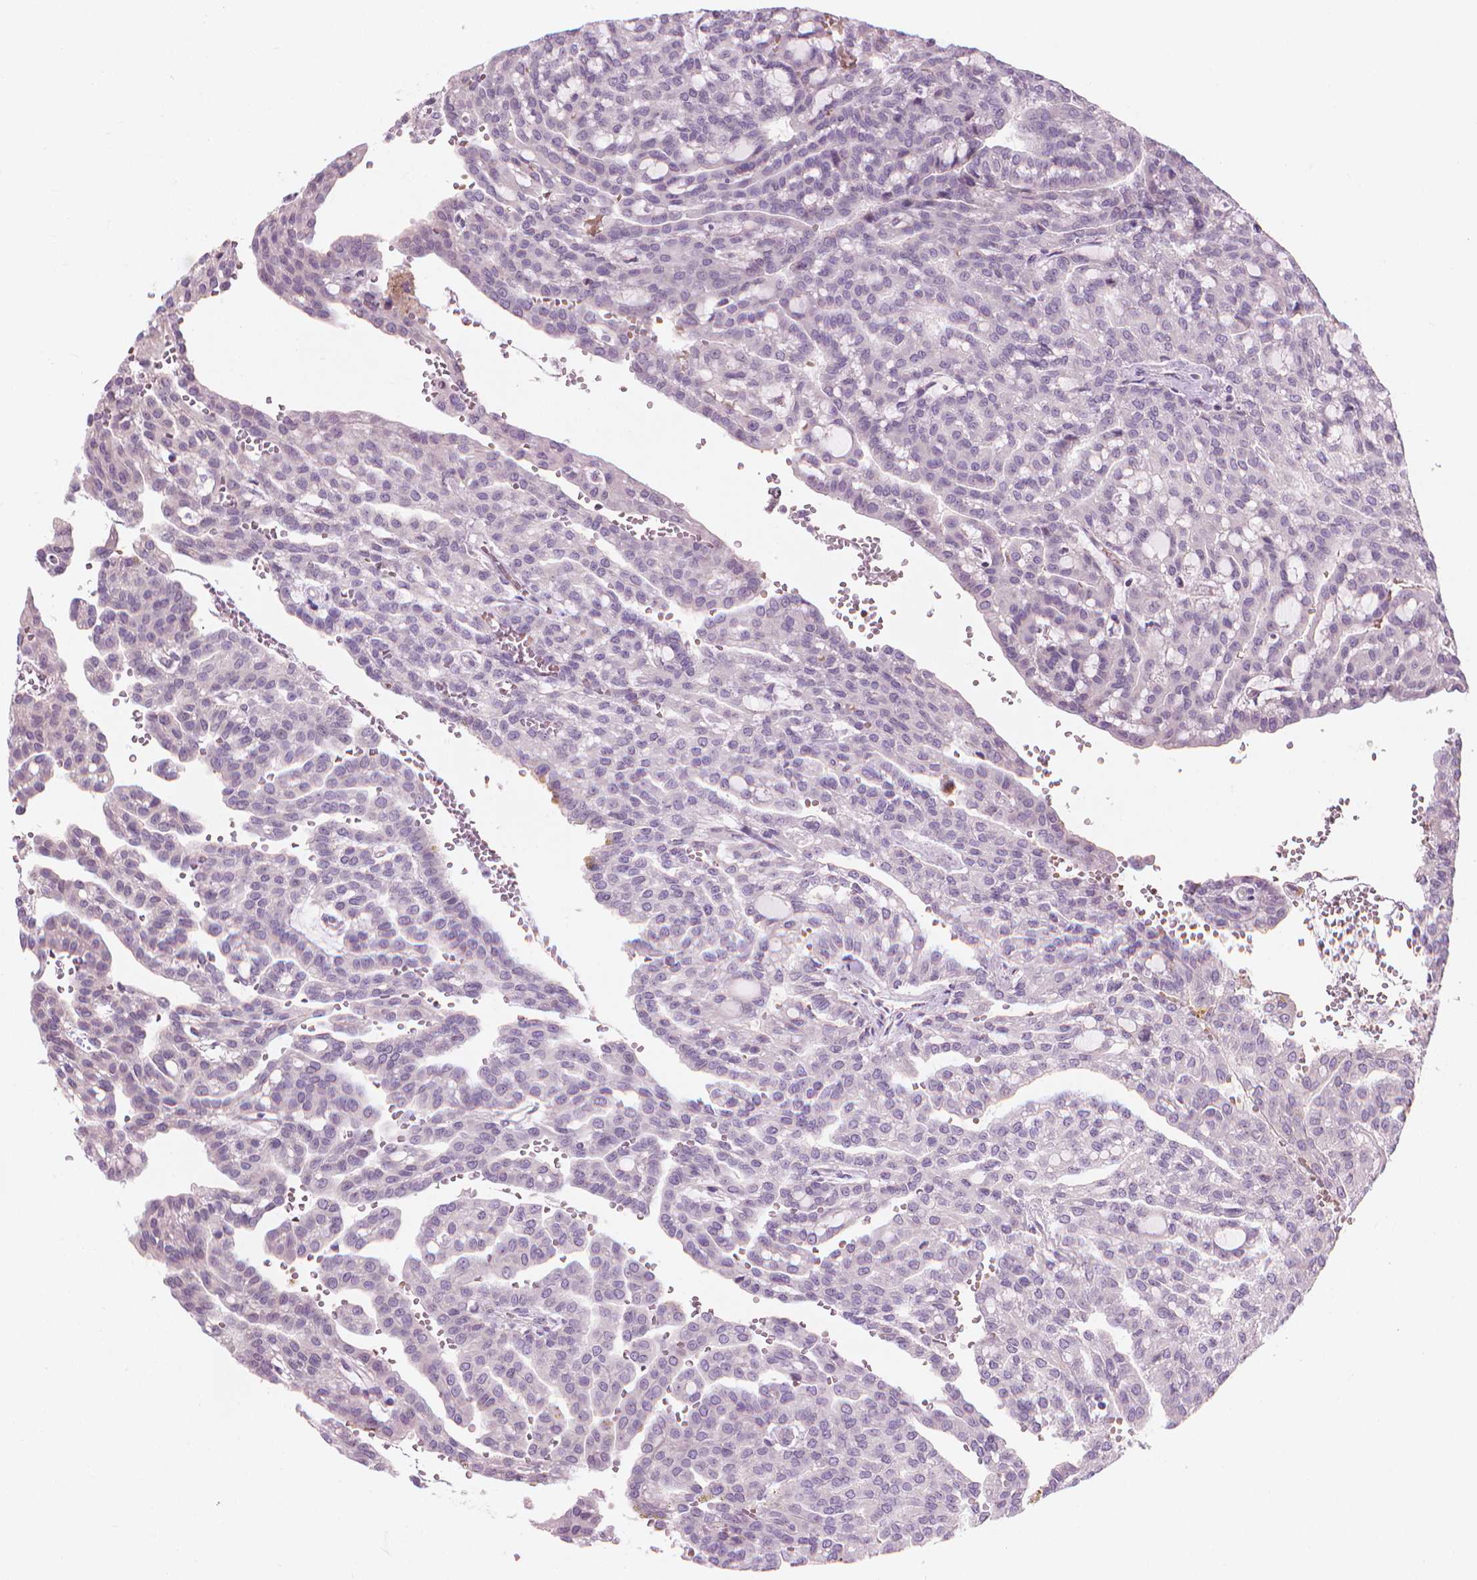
{"staining": {"intensity": "negative", "quantity": "none", "location": "none"}, "tissue": "renal cancer", "cell_type": "Tumor cells", "image_type": "cancer", "snomed": [{"axis": "morphology", "description": "Adenocarcinoma, NOS"}, {"axis": "topography", "description": "Kidney"}], "caption": "There is no significant expression in tumor cells of renal adenocarcinoma. (DAB (3,3'-diaminobenzidine) immunohistochemistry visualized using brightfield microscopy, high magnification).", "gene": "IFFO1", "patient": {"sex": "male", "age": 63}}